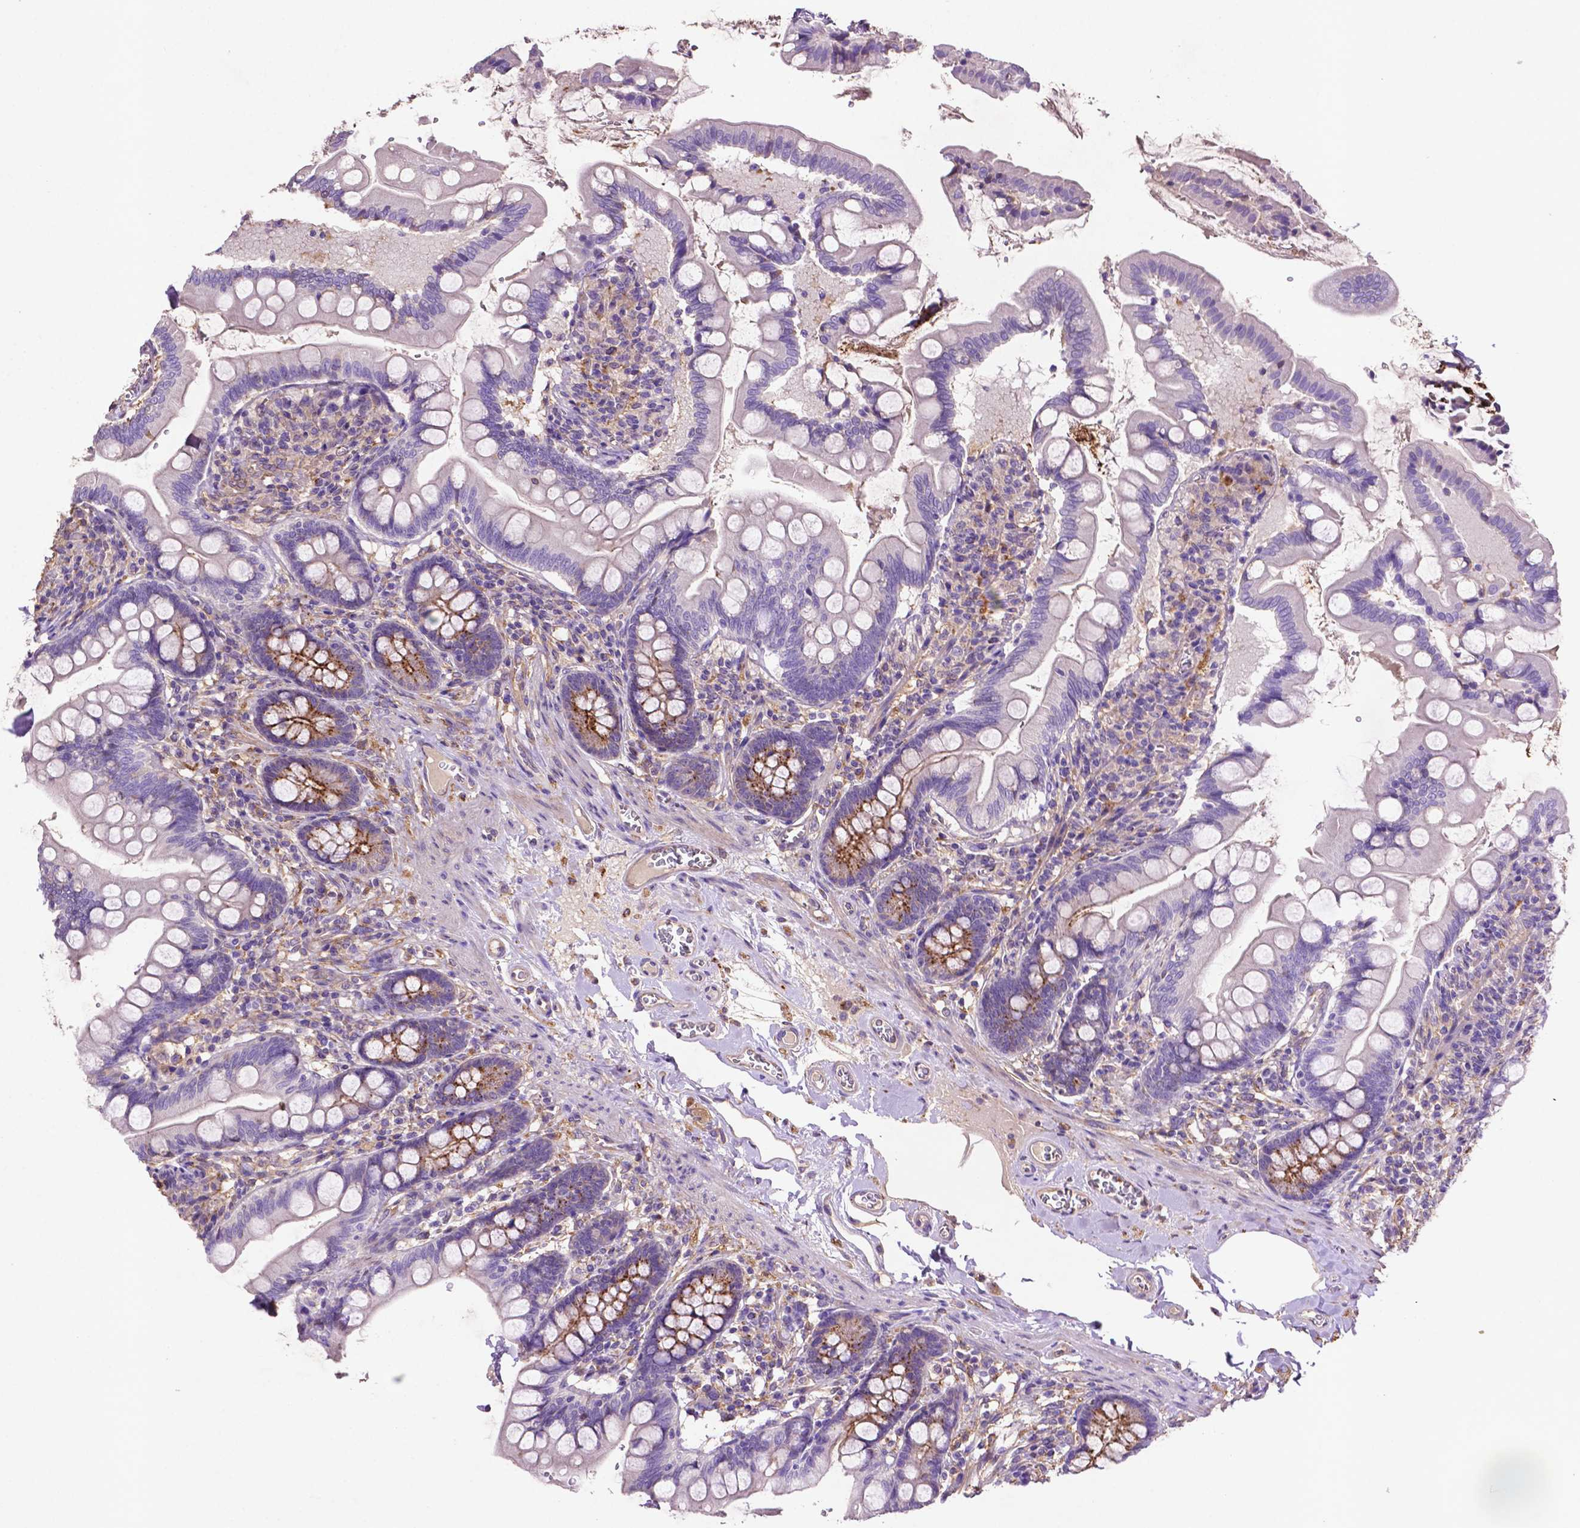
{"staining": {"intensity": "moderate", "quantity": "<25%", "location": "cytoplasmic/membranous"}, "tissue": "small intestine", "cell_type": "Glandular cells", "image_type": "normal", "snomed": [{"axis": "morphology", "description": "Normal tissue, NOS"}, {"axis": "topography", "description": "Small intestine"}], "caption": "Glandular cells show low levels of moderate cytoplasmic/membranous positivity in approximately <25% of cells in benign human small intestine.", "gene": "GDPD5", "patient": {"sex": "female", "age": 56}}